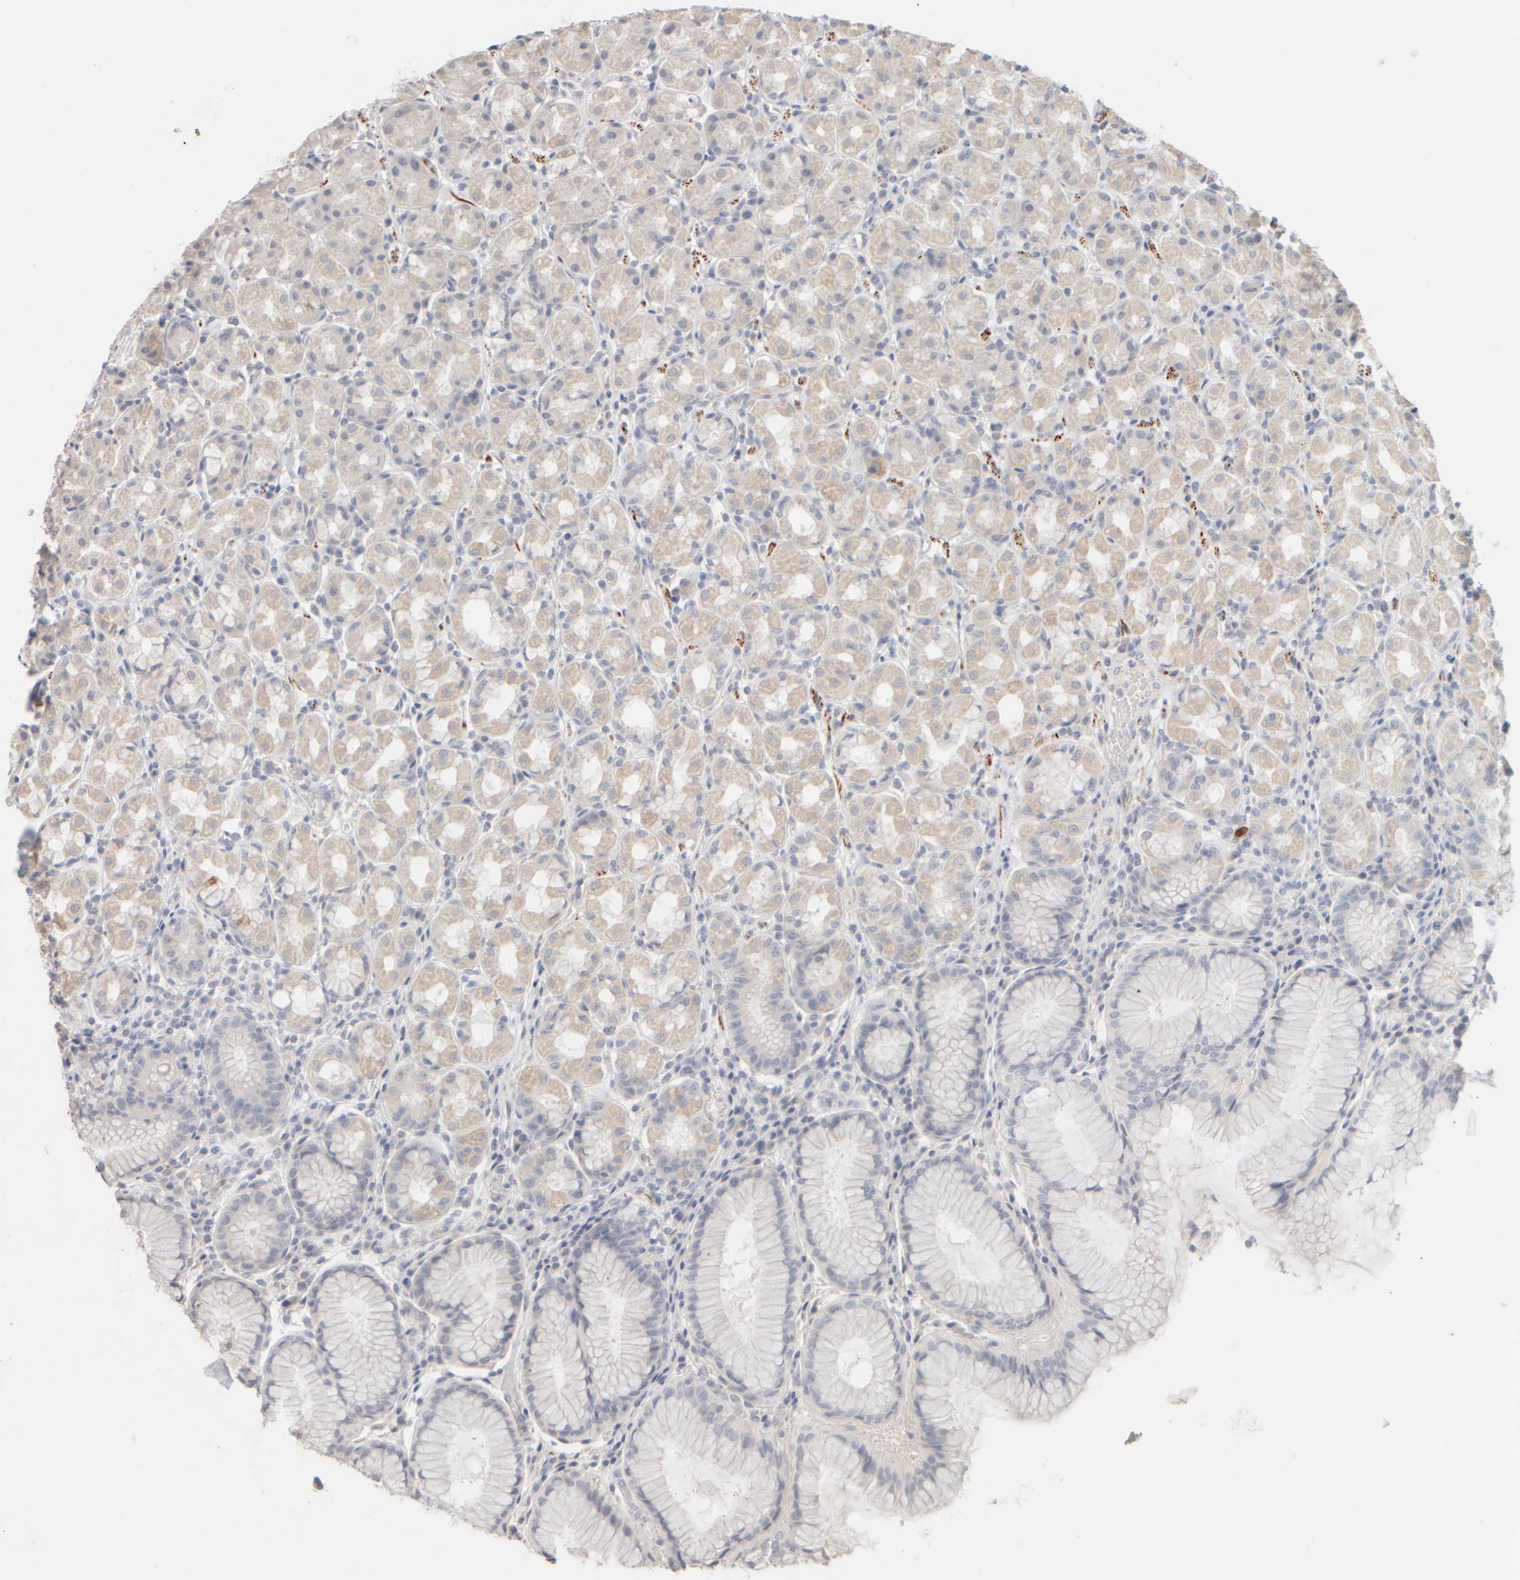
{"staining": {"intensity": "negative", "quantity": "none", "location": "none"}, "tissue": "stomach", "cell_type": "Glandular cells", "image_type": "normal", "snomed": [{"axis": "morphology", "description": "Normal tissue, NOS"}, {"axis": "topography", "description": "Stomach, lower"}], "caption": "DAB immunohistochemical staining of unremarkable human stomach reveals no significant expression in glandular cells.", "gene": "ZNF112", "patient": {"sex": "female", "age": 56}}